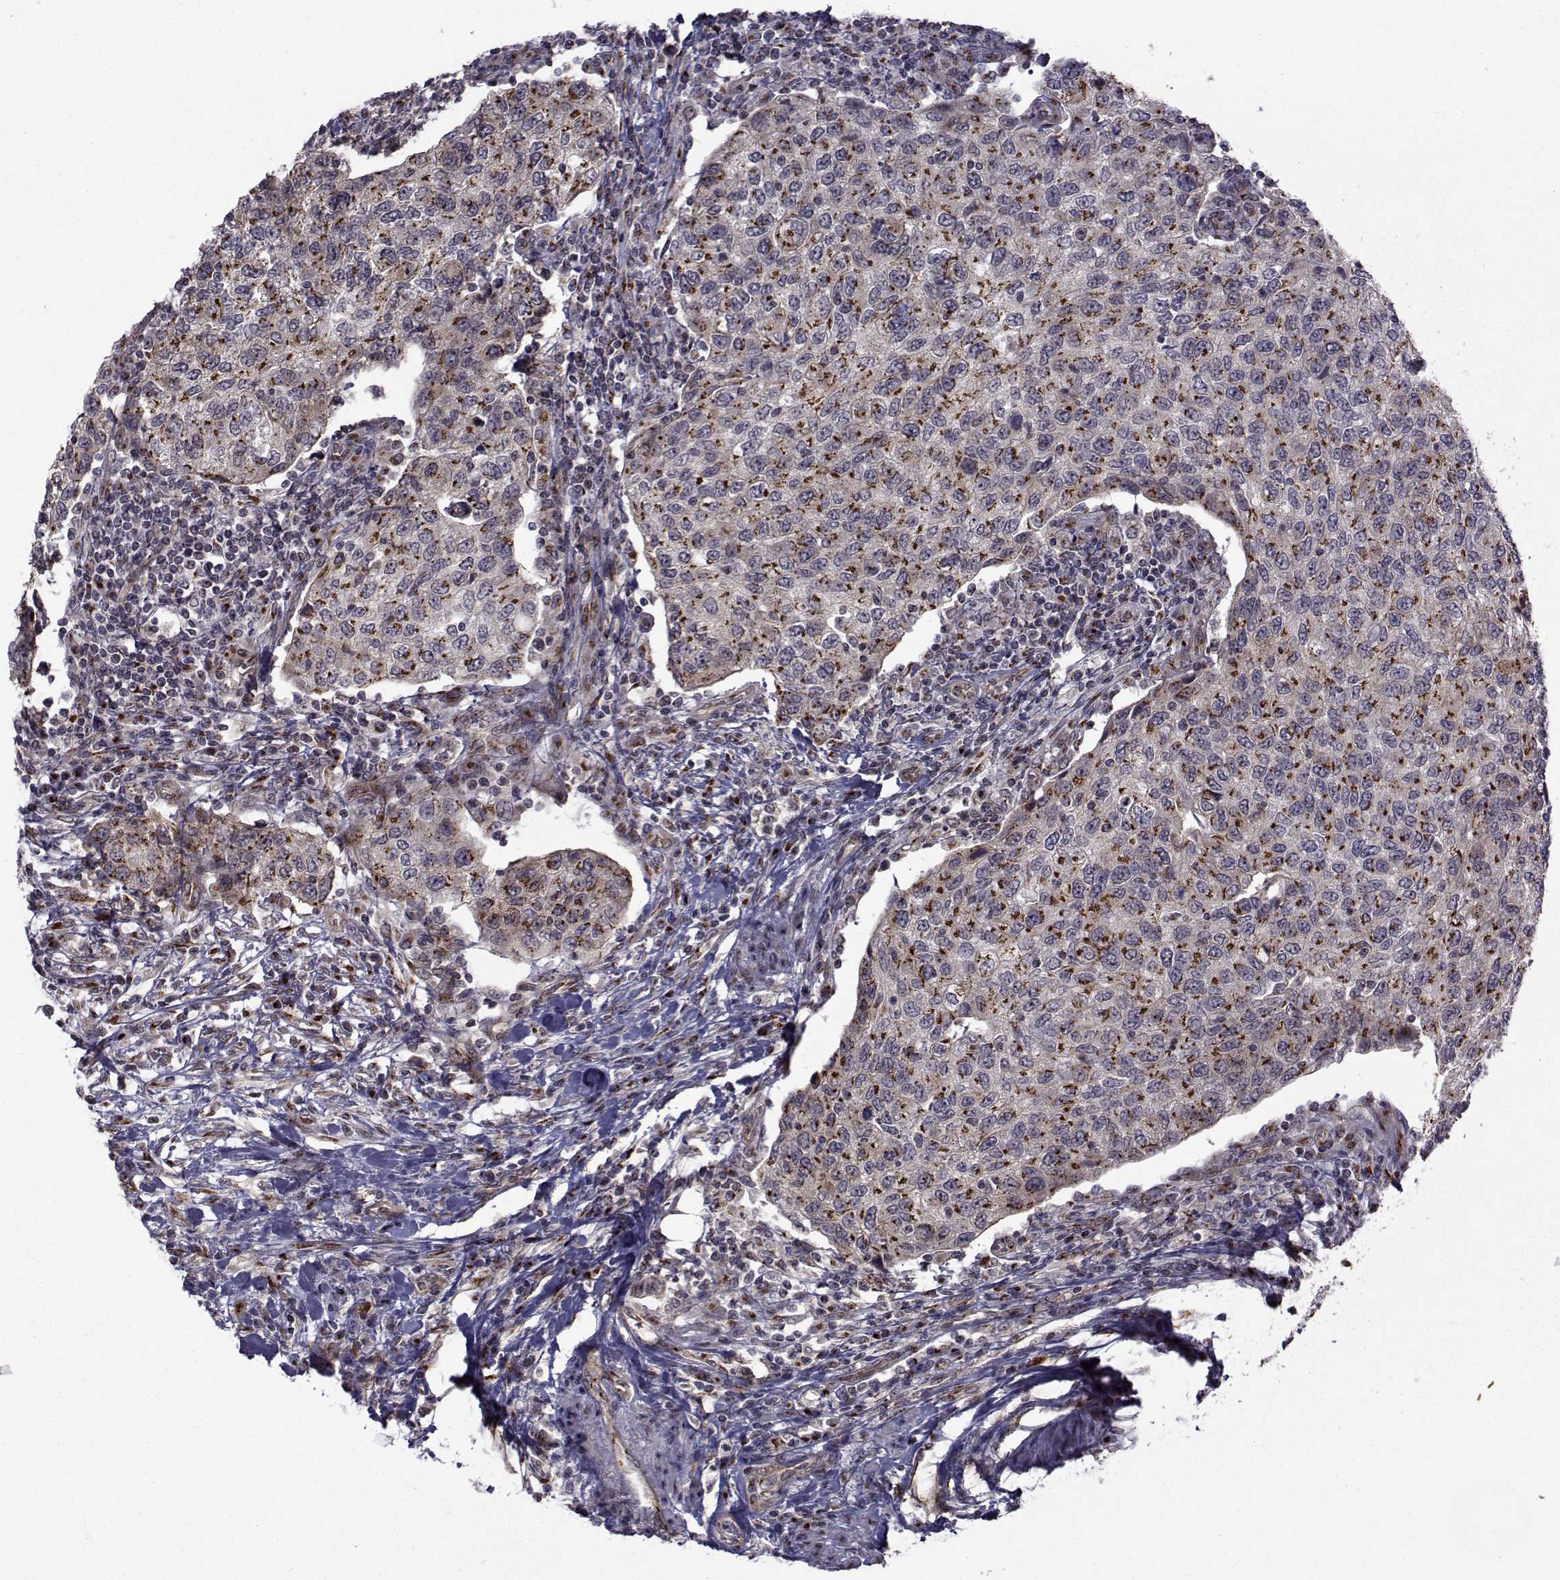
{"staining": {"intensity": "moderate", "quantity": "25%-75%", "location": "cytoplasmic/membranous"}, "tissue": "urothelial cancer", "cell_type": "Tumor cells", "image_type": "cancer", "snomed": [{"axis": "morphology", "description": "Urothelial carcinoma, High grade"}, {"axis": "topography", "description": "Urinary bladder"}], "caption": "A high-resolution histopathology image shows immunohistochemistry (IHC) staining of high-grade urothelial carcinoma, which demonstrates moderate cytoplasmic/membranous staining in approximately 25%-75% of tumor cells.", "gene": "ATP6V1C2", "patient": {"sex": "female", "age": 78}}